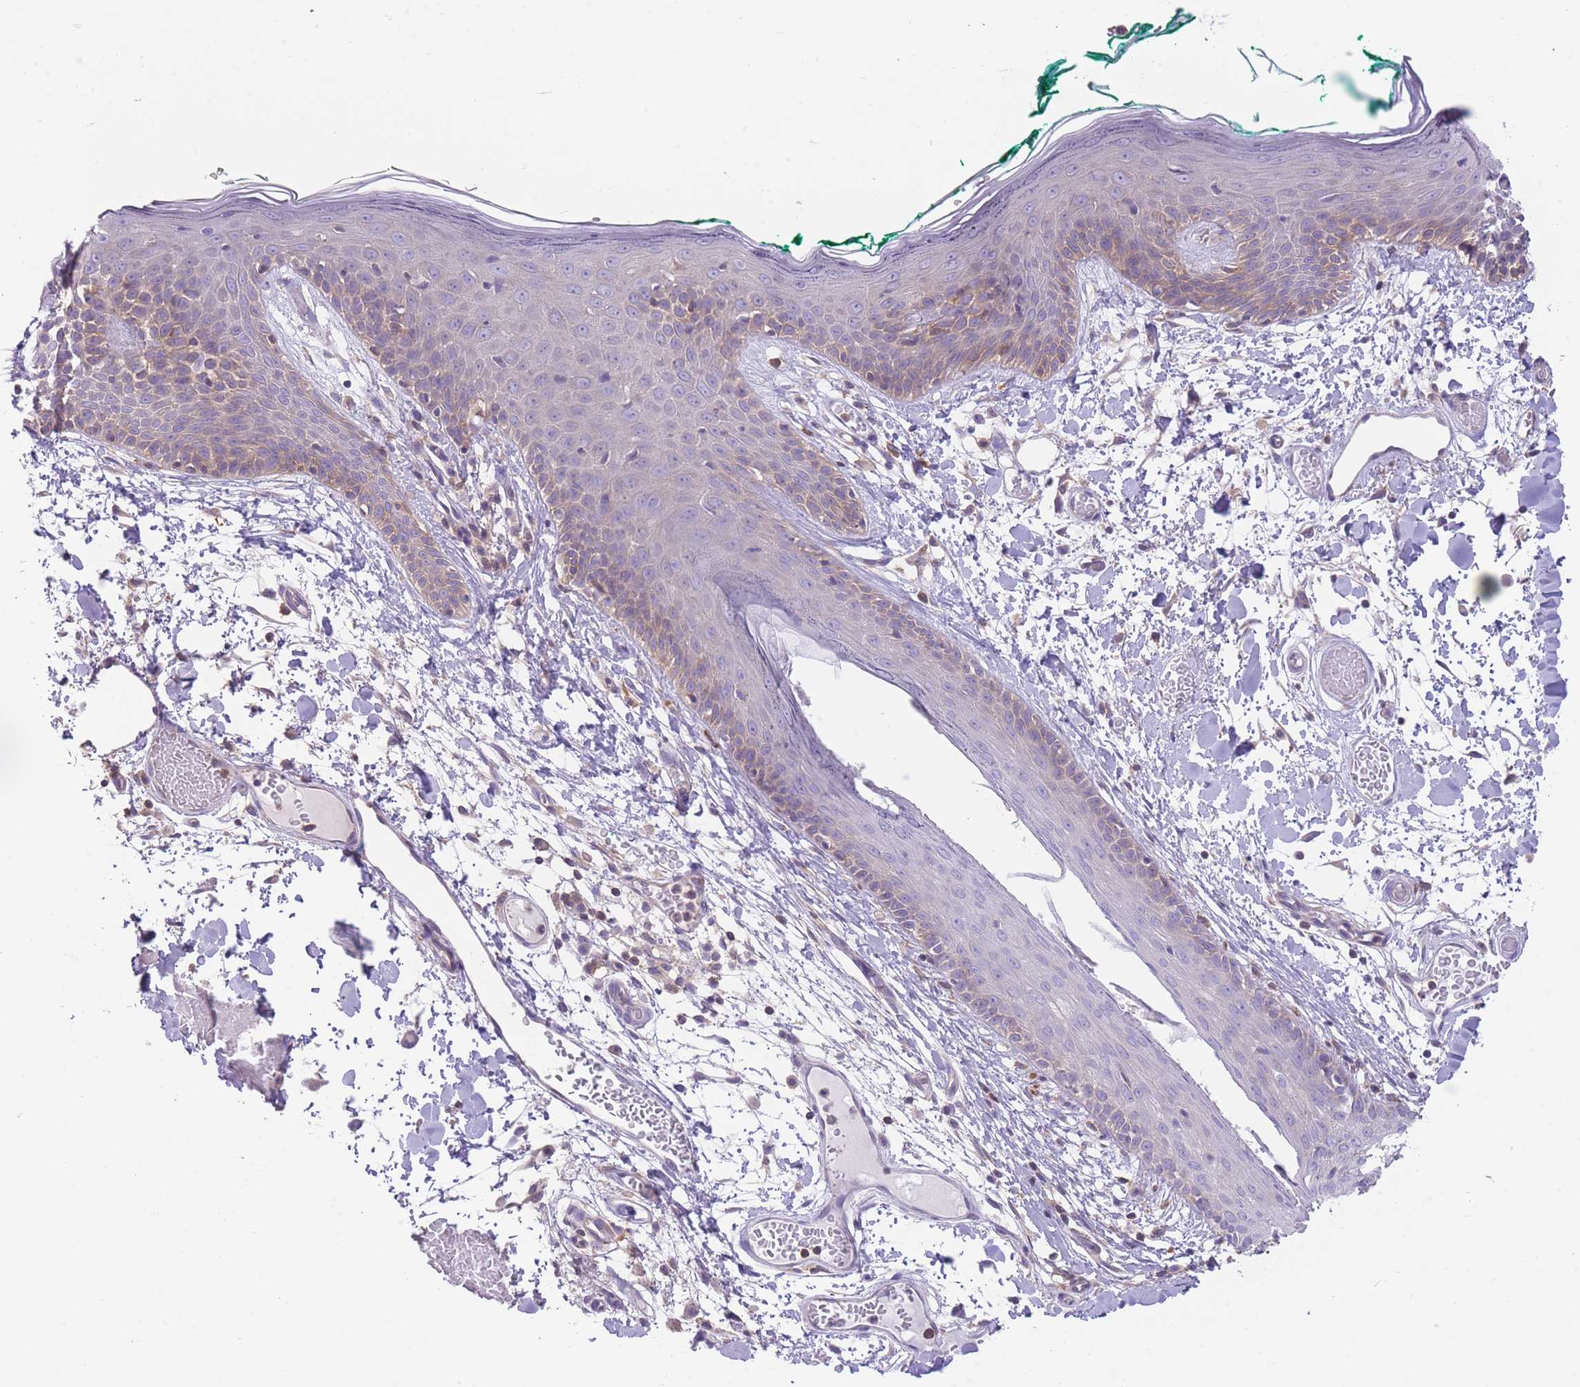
{"staining": {"intensity": "negative", "quantity": "none", "location": "none"}, "tissue": "skin", "cell_type": "Fibroblasts", "image_type": "normal", "snomed": [{"axis": "morphology", "description": "Normal tissue, NOS"}, {"axis": "topography", "description": "Skin"}], "caption": "Skin was stained to show a protein in brown. There is no significant positivity in fibroblasts. The staining is performed using DAB (3,3'-diaminobenzidine) brown chromogen with nuclei counter-stained in using hematoxylin.", "gene": "PRKAR1A", "patient": {"sex": "male", "age": 79}}